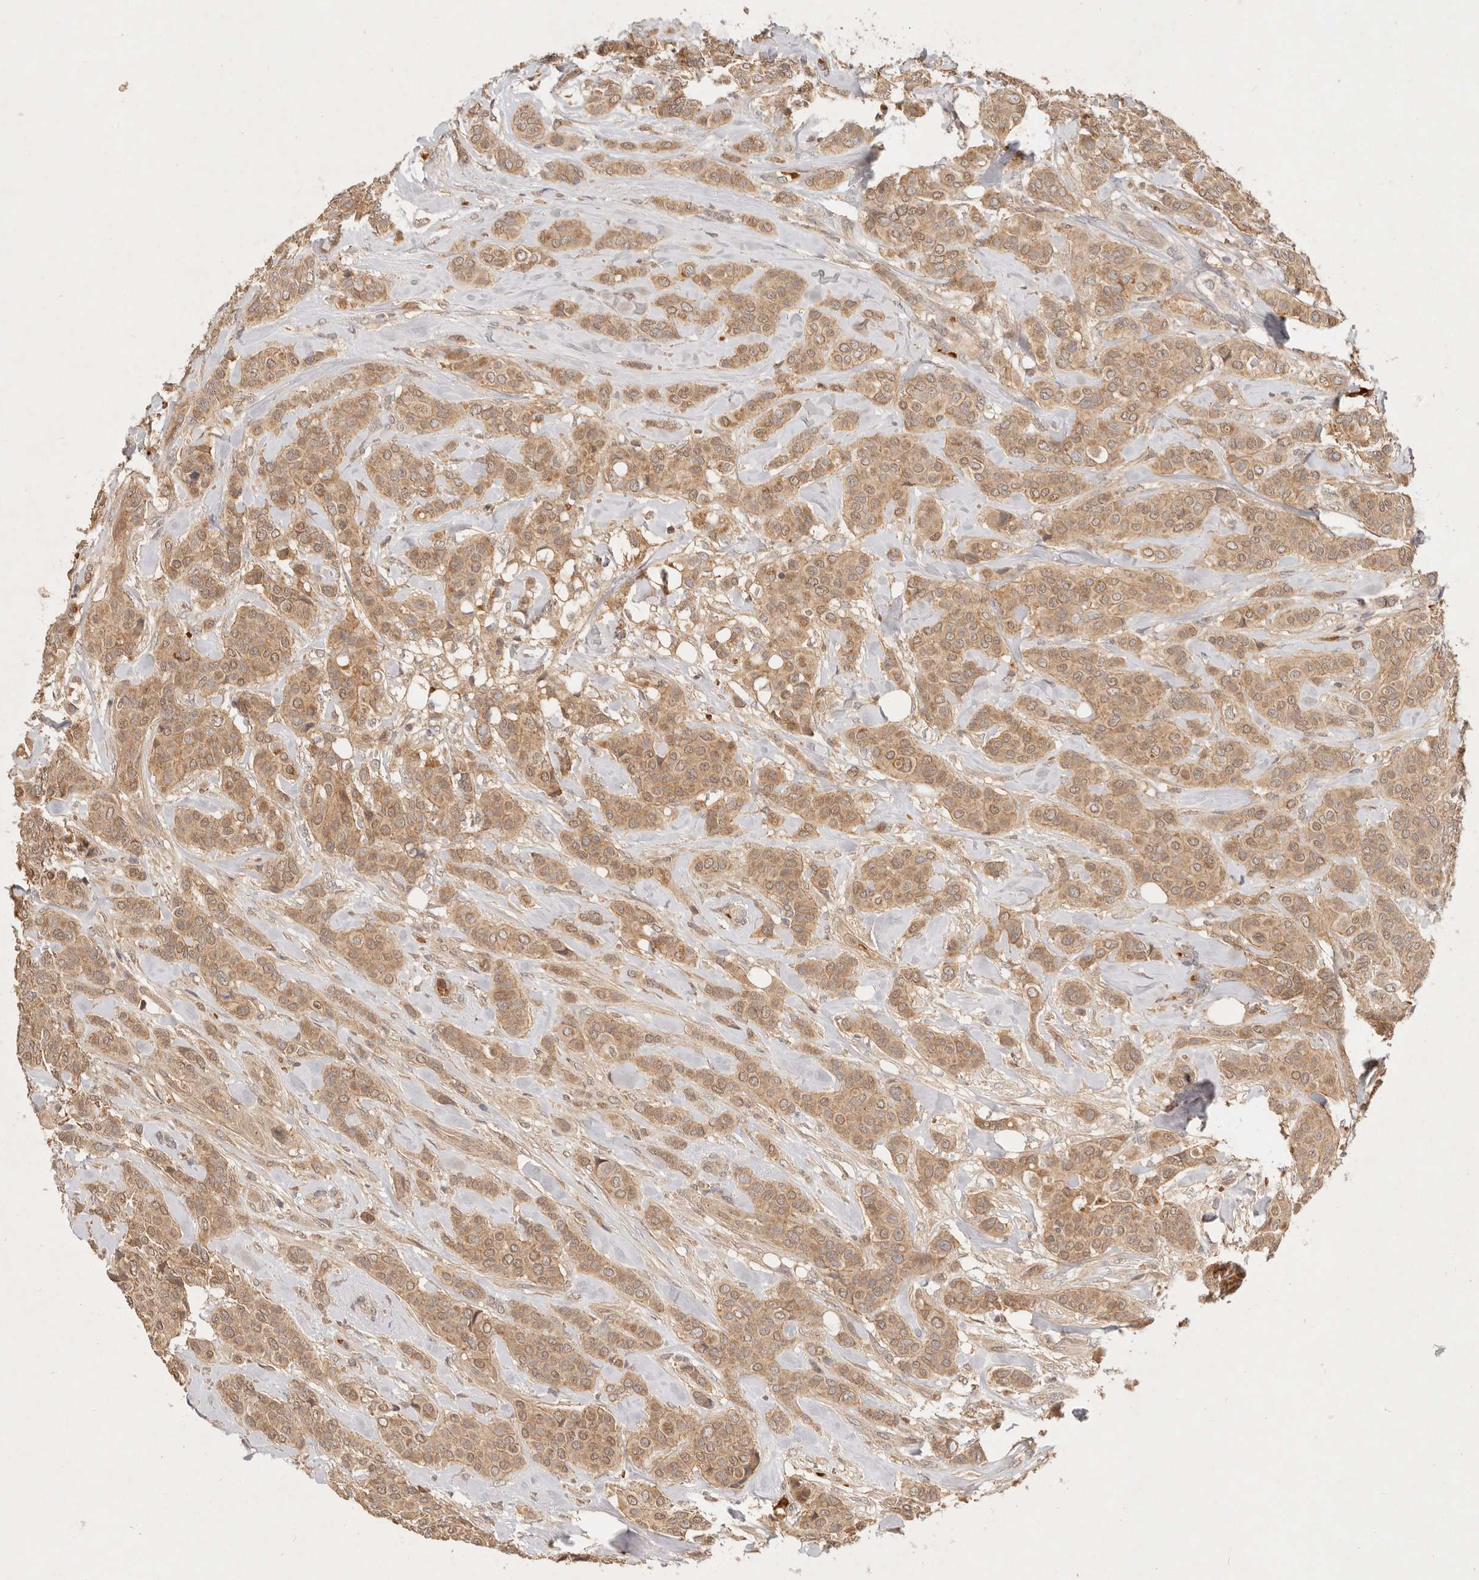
{"staining": {"intensity": "moderate", "quantity": ">75%", "location": "cytoplasmic/membranous"}, "tissue": "breast cancer", "cell_type": "Tumor cells", "image_type": "cancer", "snomed": [{"axis": "morphology", "description": "Lobular carcinoma"}, {"axis": "topography", "description": "Breast"}], "caption": "Moderate cytoplasmic/membranous protein staining is seen in approximately >75% of tumor cells in breast lobular carcinoma.", "gene": "FREM2", "patient": {"sex": "female", "age": 51}}